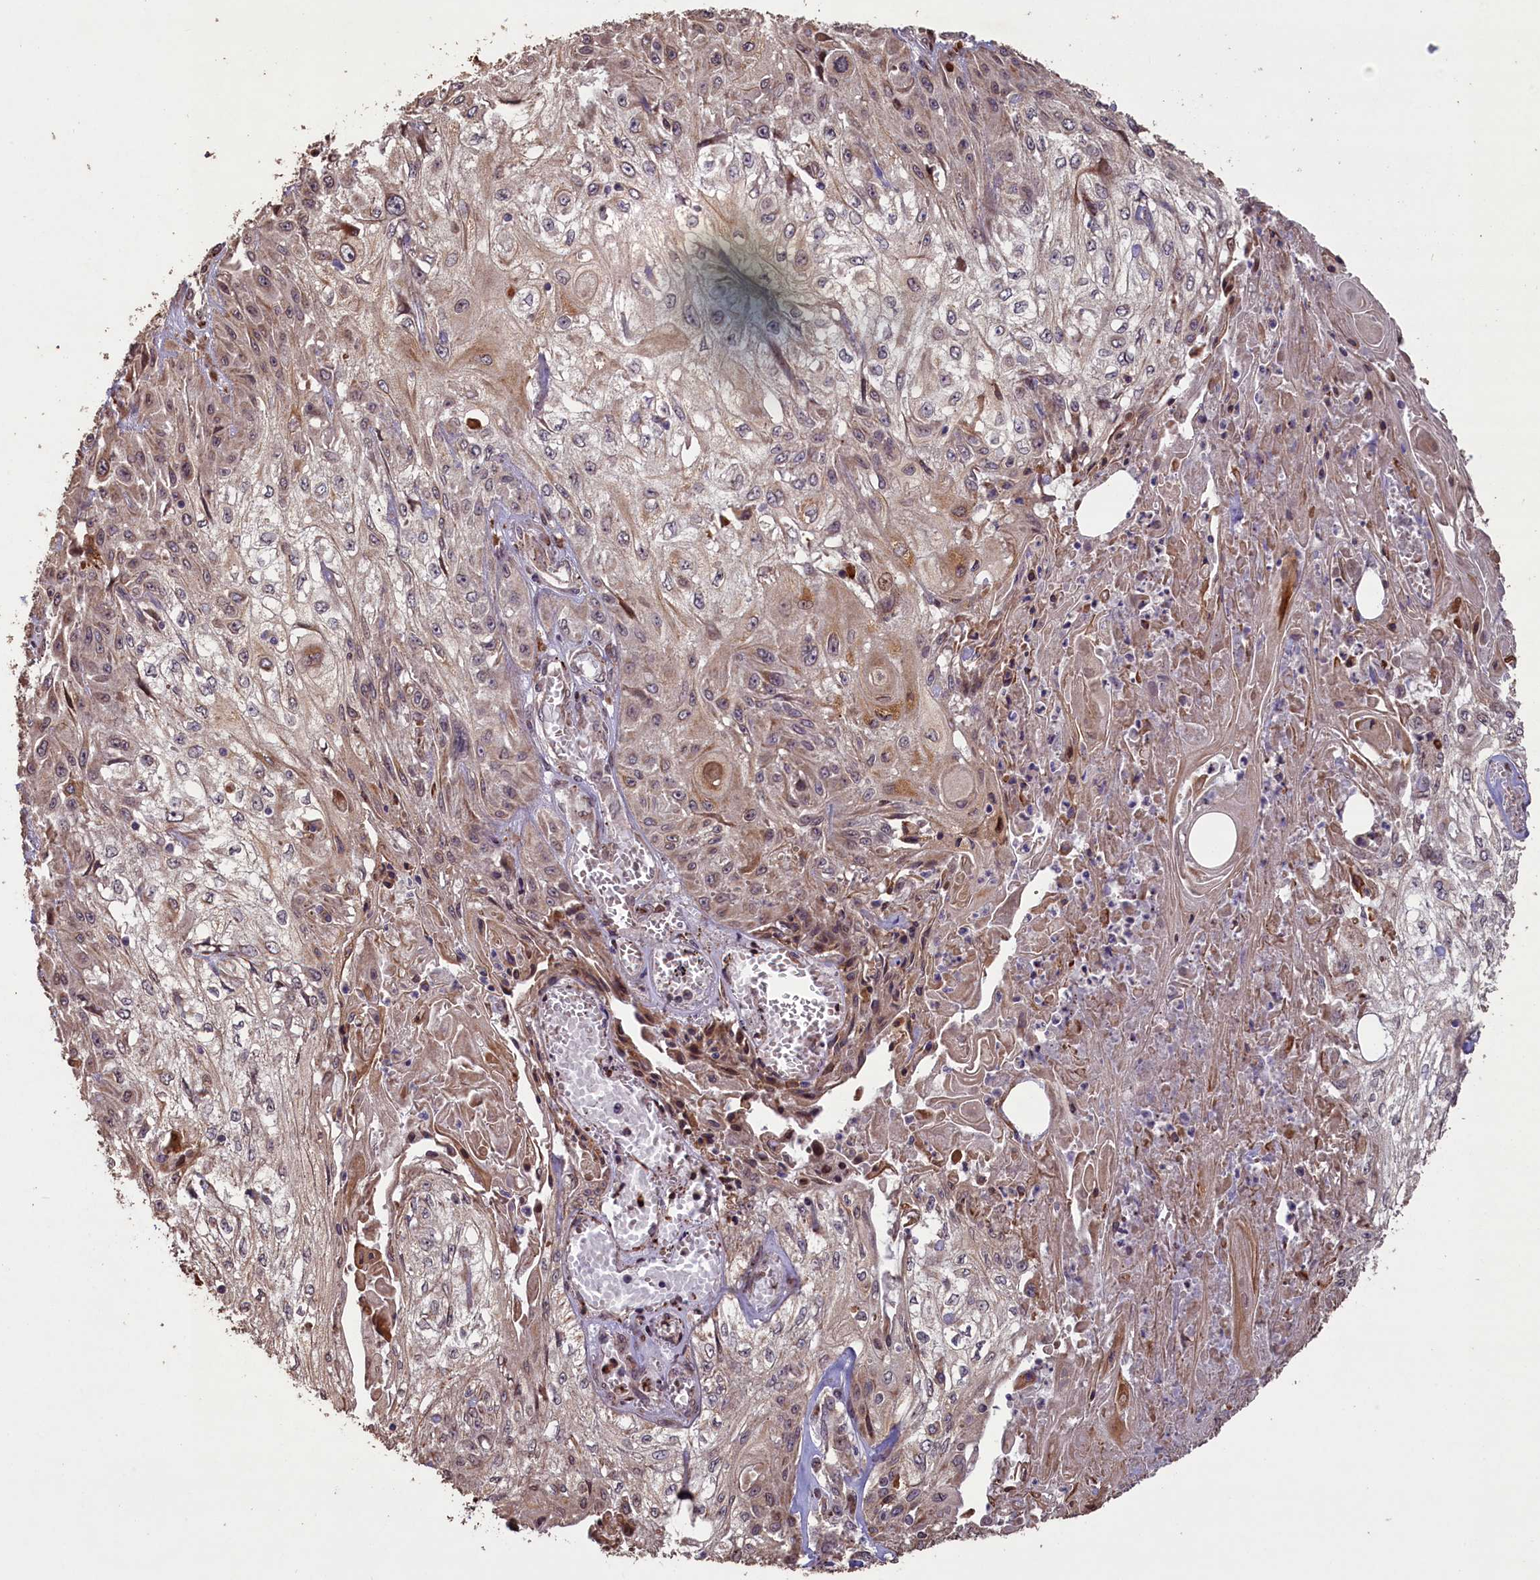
{"staining": {"intensity": "weak", "quantity": "25%-75%", "location": "cytoplasmic/membranous"}, "tissue": "skin cancer", "cell_type": "Tumor cells", "image_type": "cancer", "snomed": [{"axis": "morphology", "description": "Squamous cell carcinoma, NOS"}, {"axis": "morphology", "description": "Squamous cell carcinoma, metastatic, NOS"}, {"axis": "topography", "description": "Skin"}, {"axis": "topography", "description": "Lymph node"}], "caption": "Skin squamous cell carcinoma was stained to show a protein in brown. There is low levels of weak cytoplasmic/membranous staining in approximately 25%-75% of tumor cells. (DAB (3,3'-diaminobenzidine) IHC with brightfield microscopy, high magnification).", "gene": "SLC38A7", "patient": {"sex": "male", "age": 75}}